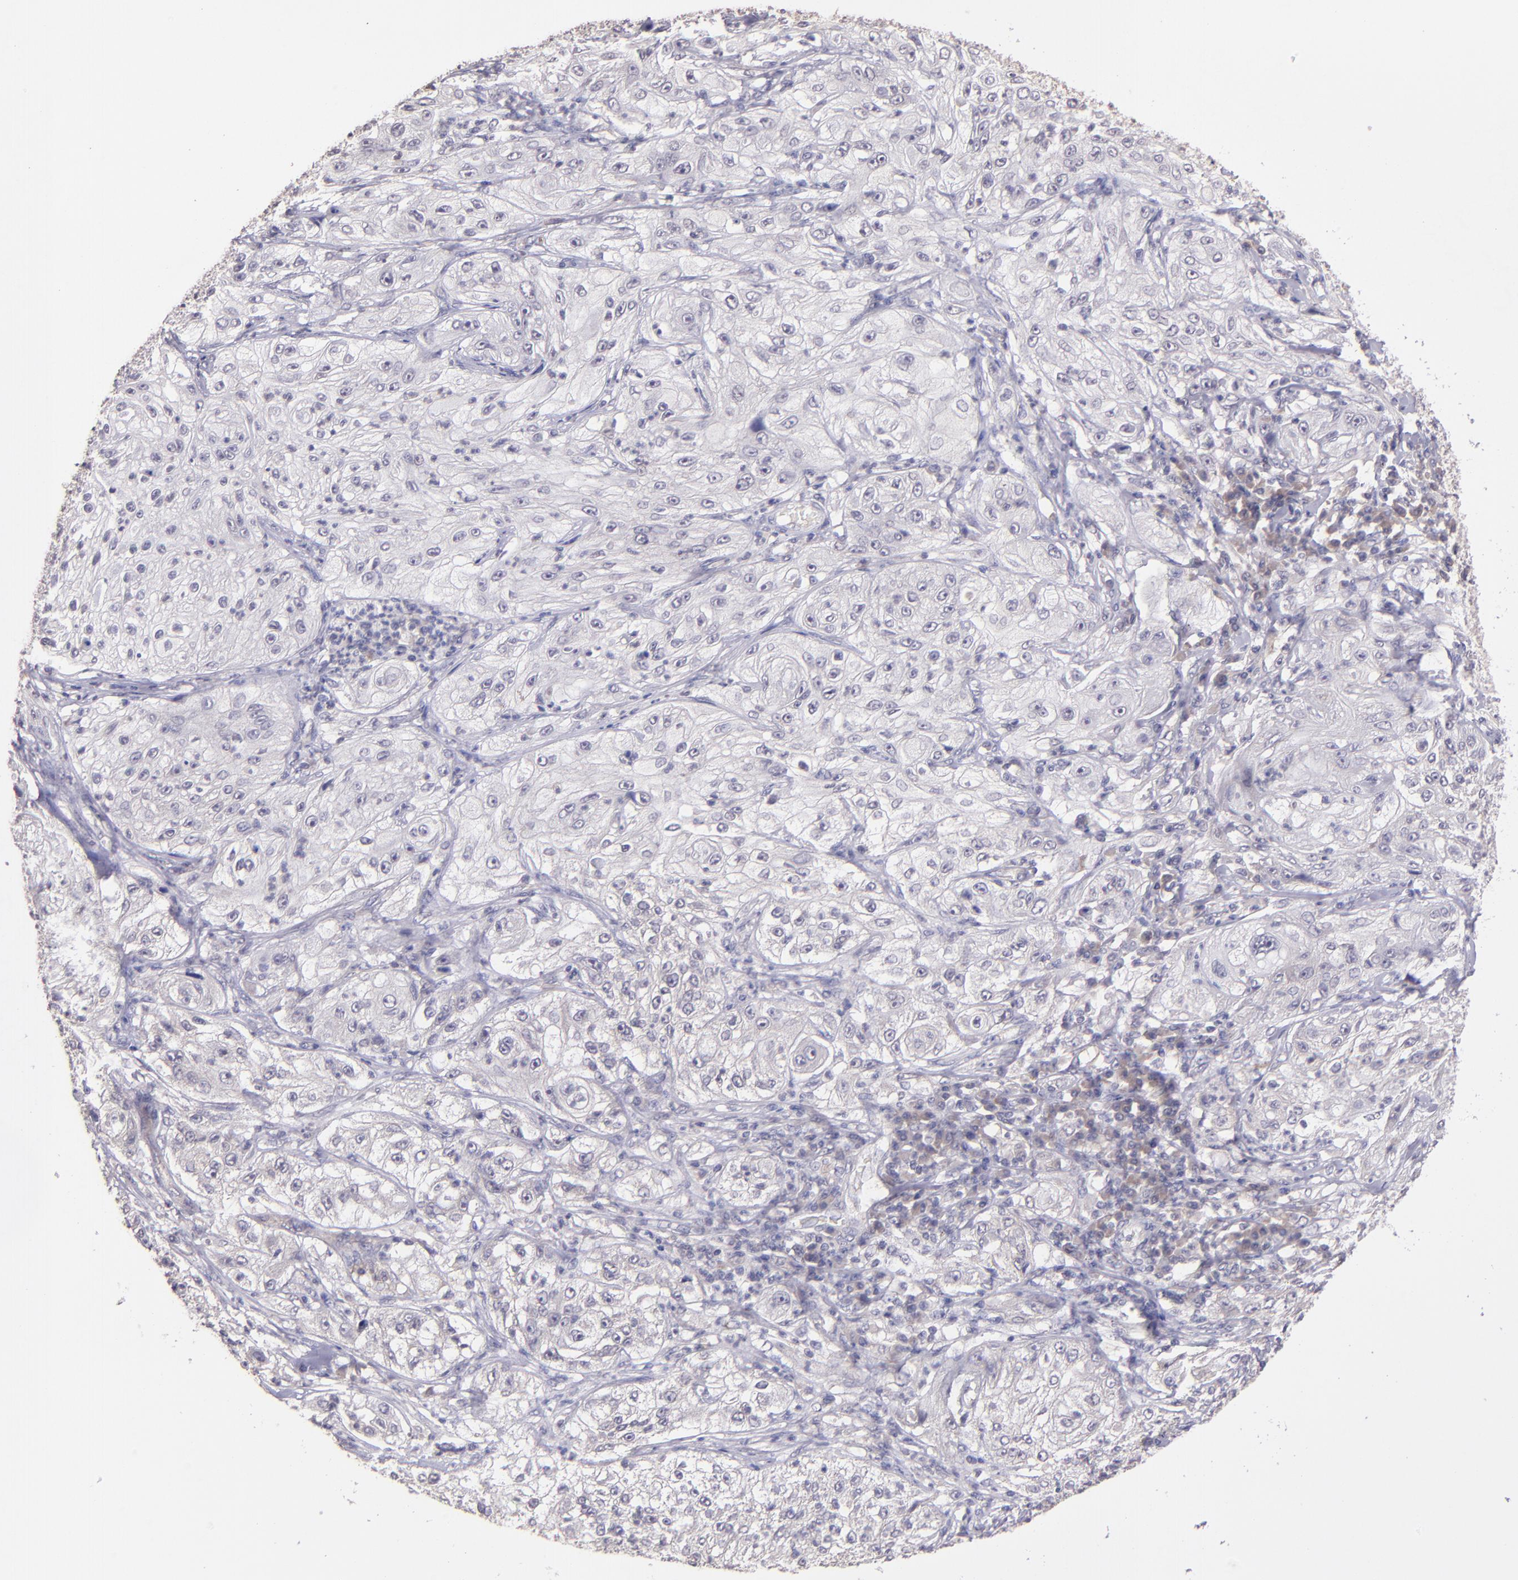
{"staining": {"intensity": "negative", "quantity": "none", "location": "none"}, "tissue": "lung cancer", "cell_type": "Tumor cells", "image_type": "cancer", "snomed": [{"axis": "morphology", "description": "Inflammation, NOS"}, {"axis": "morphology", "description": "Squamous cell carcinoma, NOS"}, {"axis": "topography", "description": "Lymph node"}, {"axis": "topography", "description": "Soft tissue"}, {"axis": "topography", "description": "Lung"}], "caption": "A high-resolution histopathology image shows IHC staining of lung cancer (squamous cell carcinoma), which reveals no significant expression in tumor cells.", "gene": "TAF7L", "patient": {"sex": "male", "age": 66}}